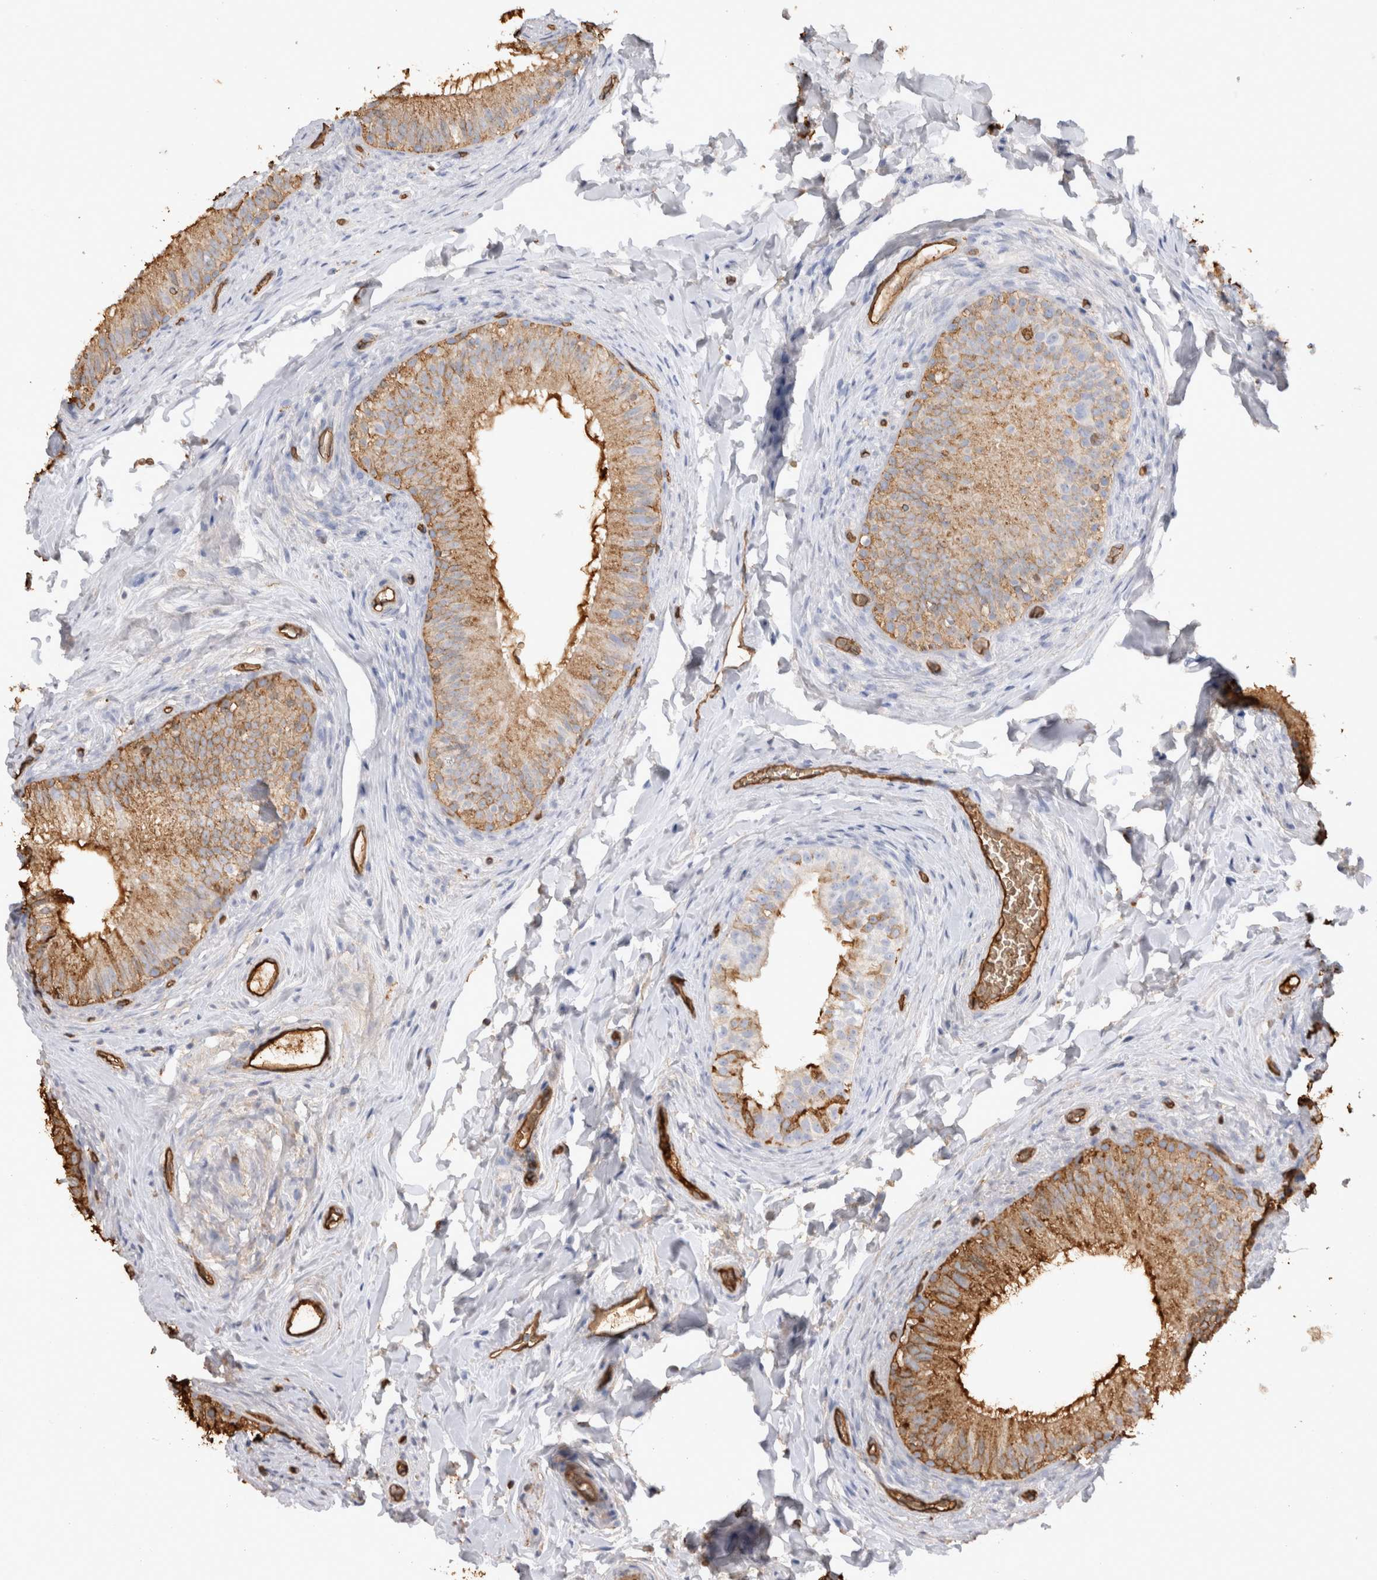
{"staining": {"intensity": "moderate", "quantity": "25%-75%", "location": "cytoplasmic/membranous"}, "tissue": "epididymis", "cell_type": "Glandular cells", "image_type": "normal", "snomed": [{"axis": "morphology", "description": "Normal tissue, NOS"}, {"axis": "topography", "description": "Epididymis"}], "caption": "DAB (3,3'-diaminobenzidine) immunohistochemical staining of normal epididymis demonstrates moderate cytoplasmic/membranous protein positivity in about 25%-75% of glandular cells.", "gene": "IL17RC", "patient": {"sex": "male", "age": 49}}